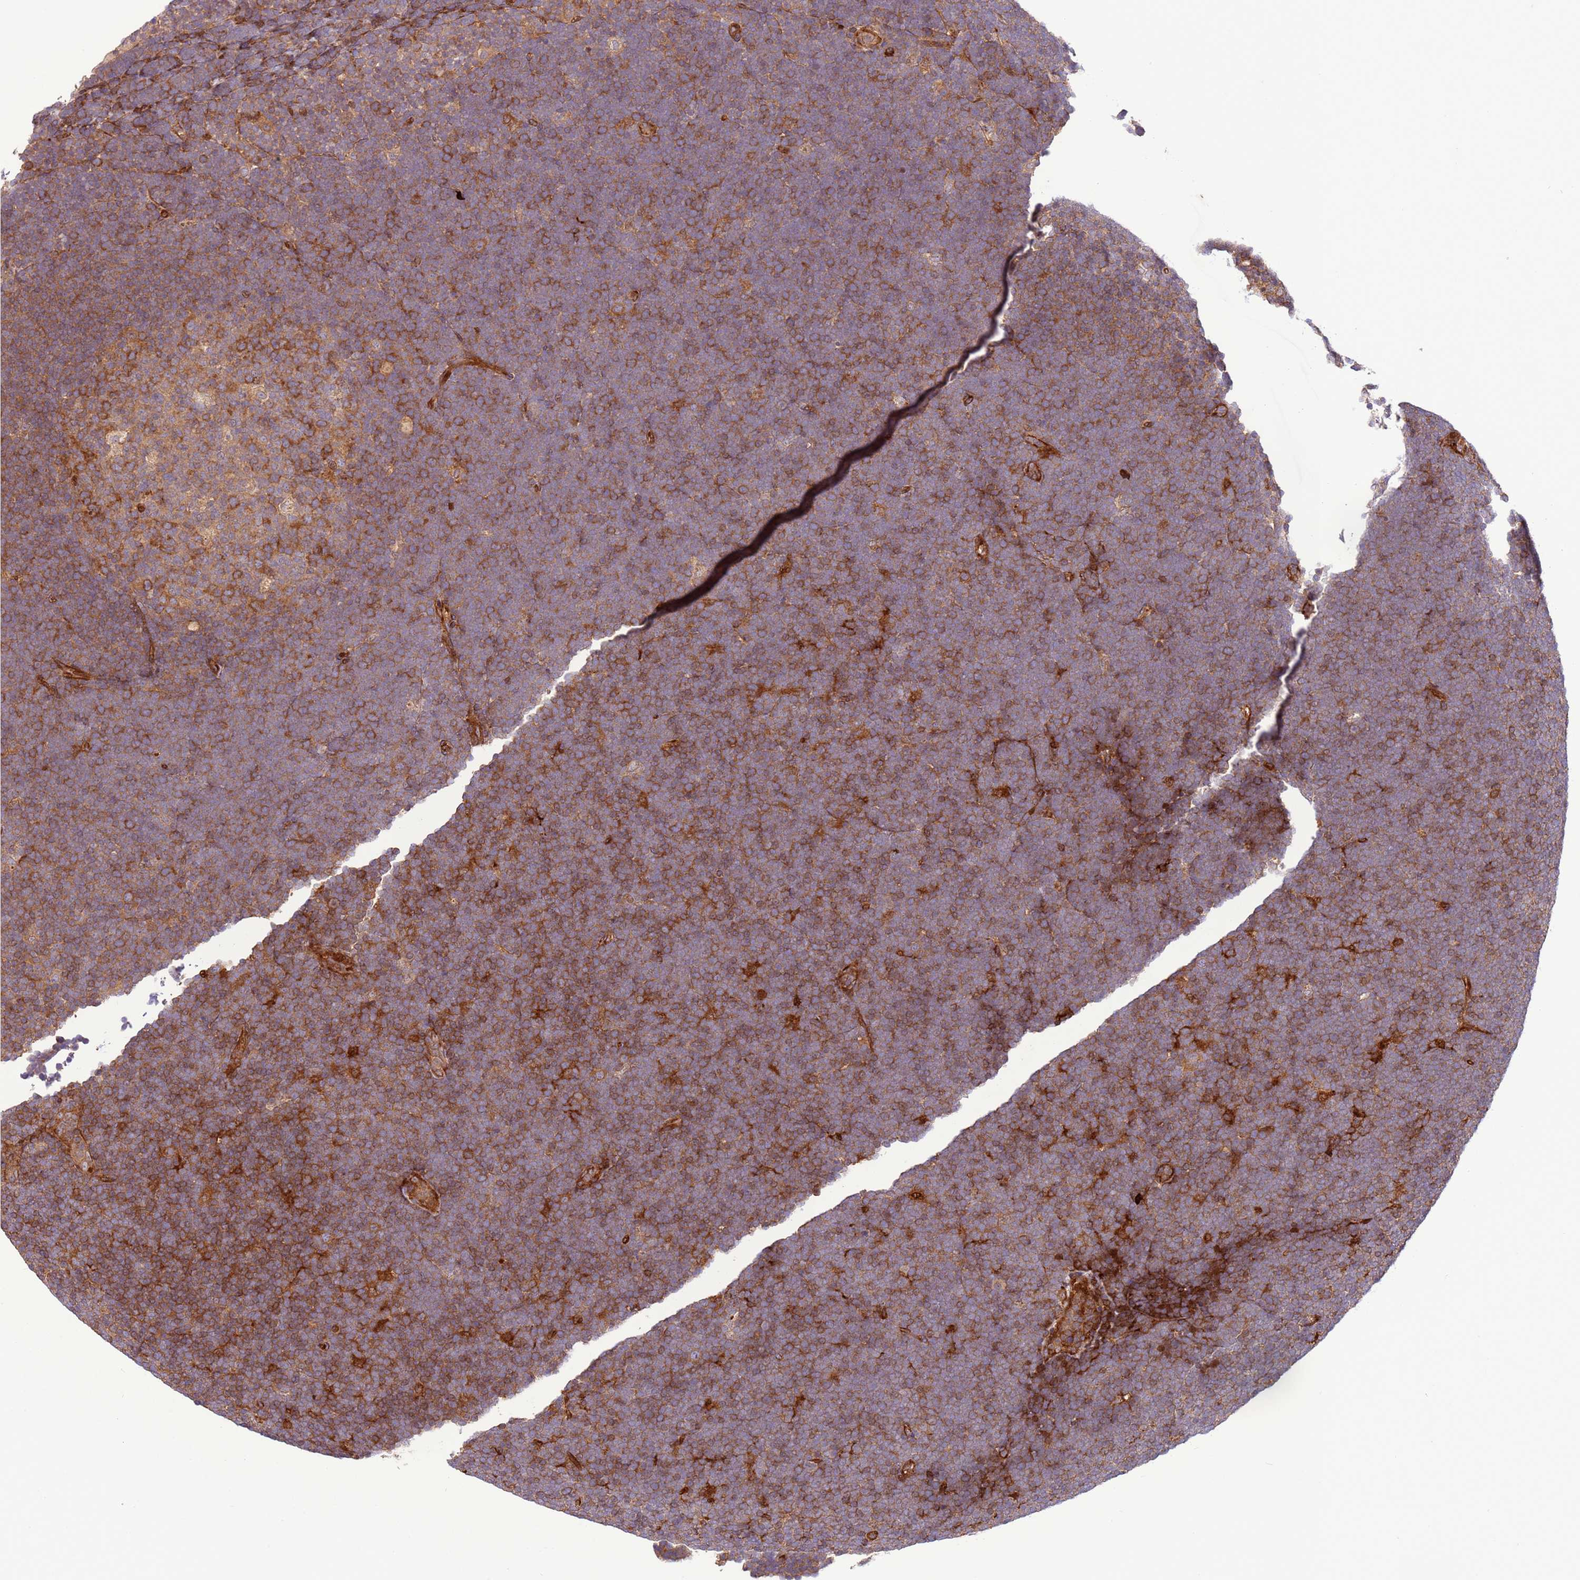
{"staining": {"intensity": "moderate", "quantity": "25%-75%", "location": "cytoplasmic/membranous"}, "tissue": "lymphoma", "cell_type": "Tumor cells", "image_type": "cancer", "snomed": [{"axis": "morphology", "description": "Malignant lymphoma, non-Hodgkin's type, High grade"}, {"axis": "topography", "description": "Lymph node"}], "caption": "Lymphoma was stained to show a protein in brown. There is medium levels of moderate cytoplasmic/membranous expression in about 25%-75% of tumor cells.", "gene": "ZNF624", "patient": {"sex": "male", "age": 13}}